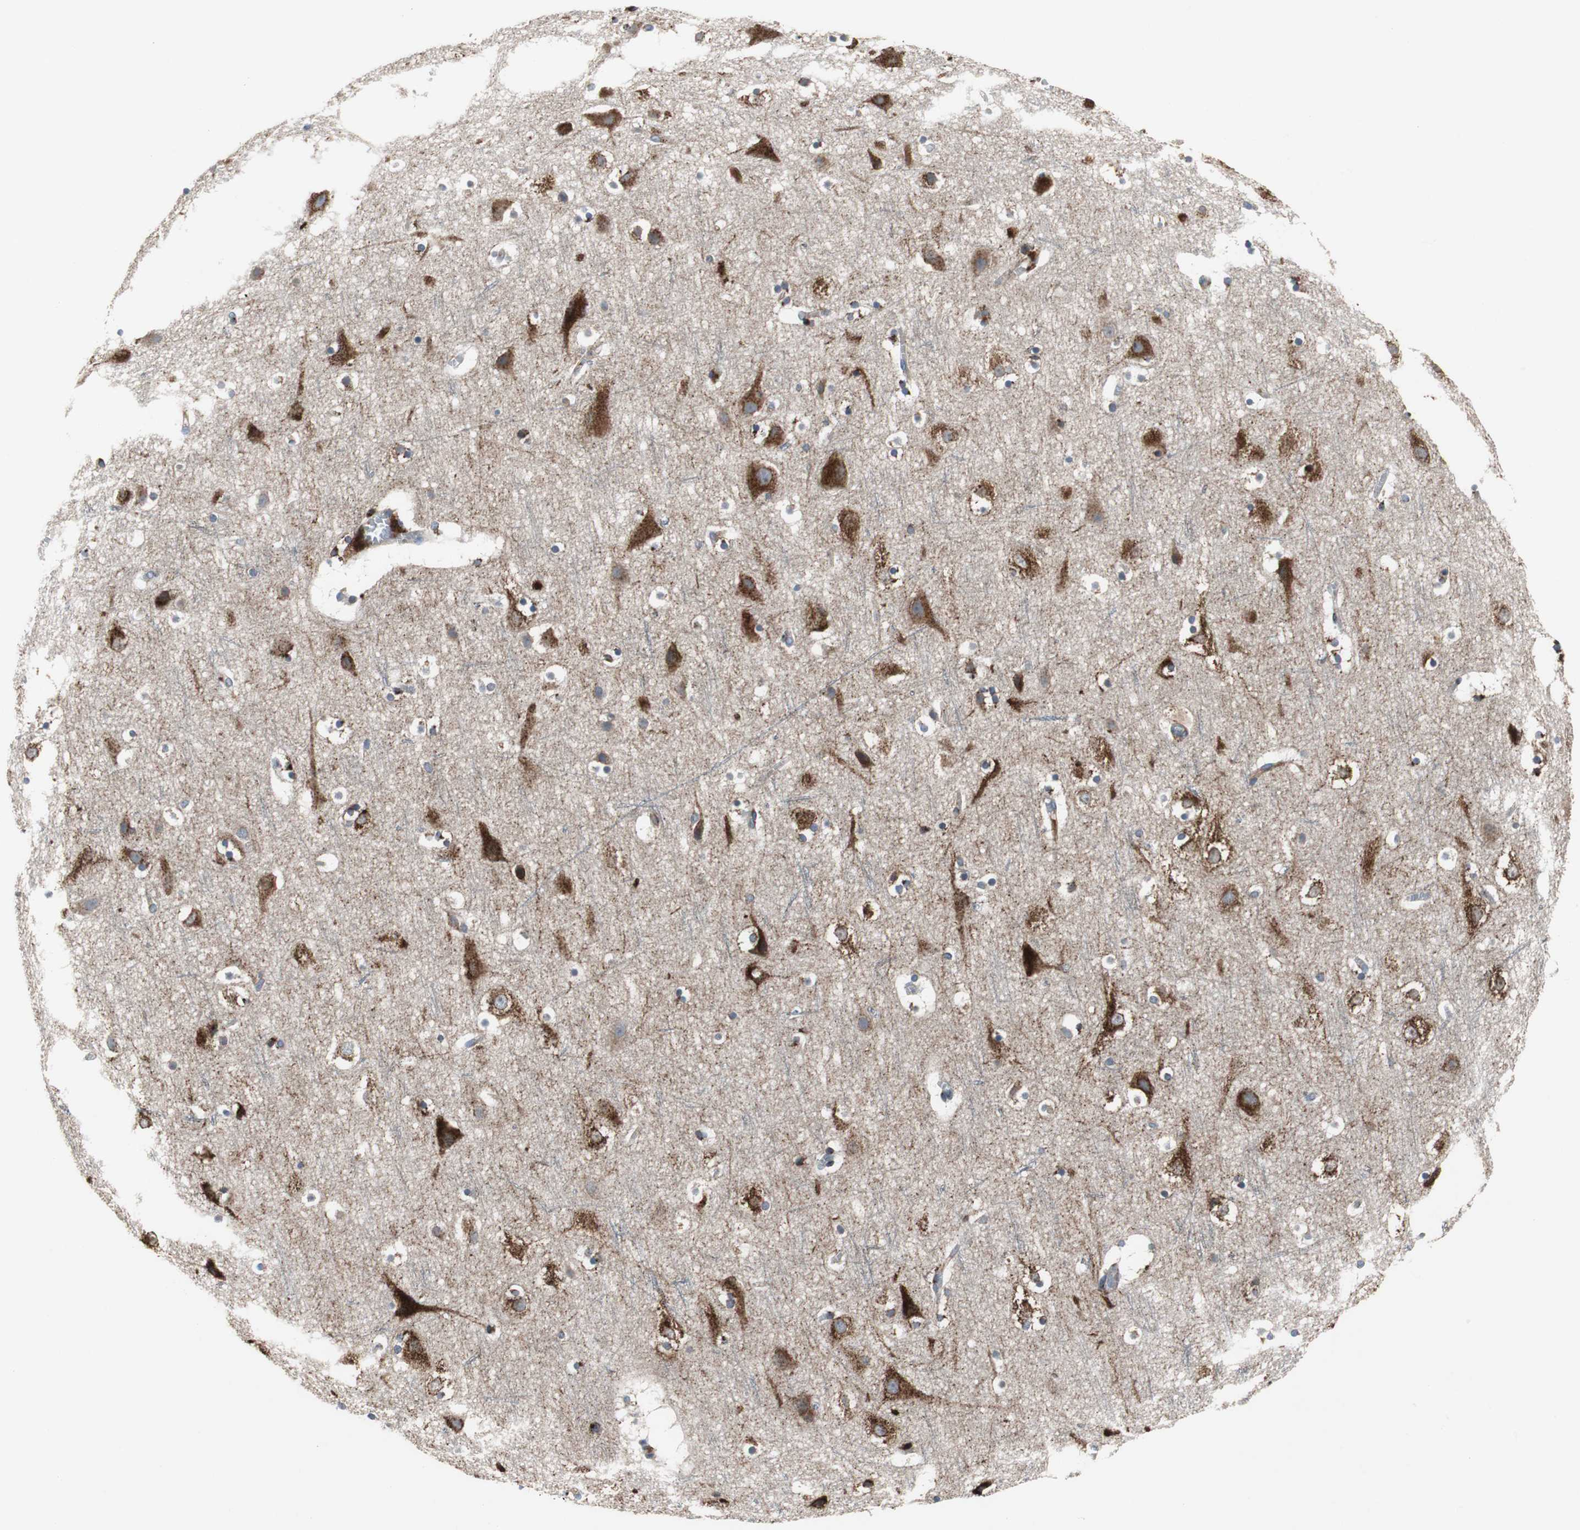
{"staining": {"intensity": "moderate", "quantity": "<25%", "location": "cytoplasmic/membranous"}, "tissue": "cerebral cortex", "cell_type": "Endothelial cells", "image_type": "normal", "snomed": [{"axis": "morphology", "description": "Normal tissue, NOS"}, {"axis": "topography", "description": "Cerebral cortex"}], "caption": "High-power microscopy captured an immunohistochemistry histopathology image of unremarkable cerebral cortex, revealing moderate cytoplasmic/membranous expression in about <25% of endothelial cells. (IHC, brightfield microscopy, high magnification).", "gene": "SORT1", "patient": {"sex": "male", "age": 45}}